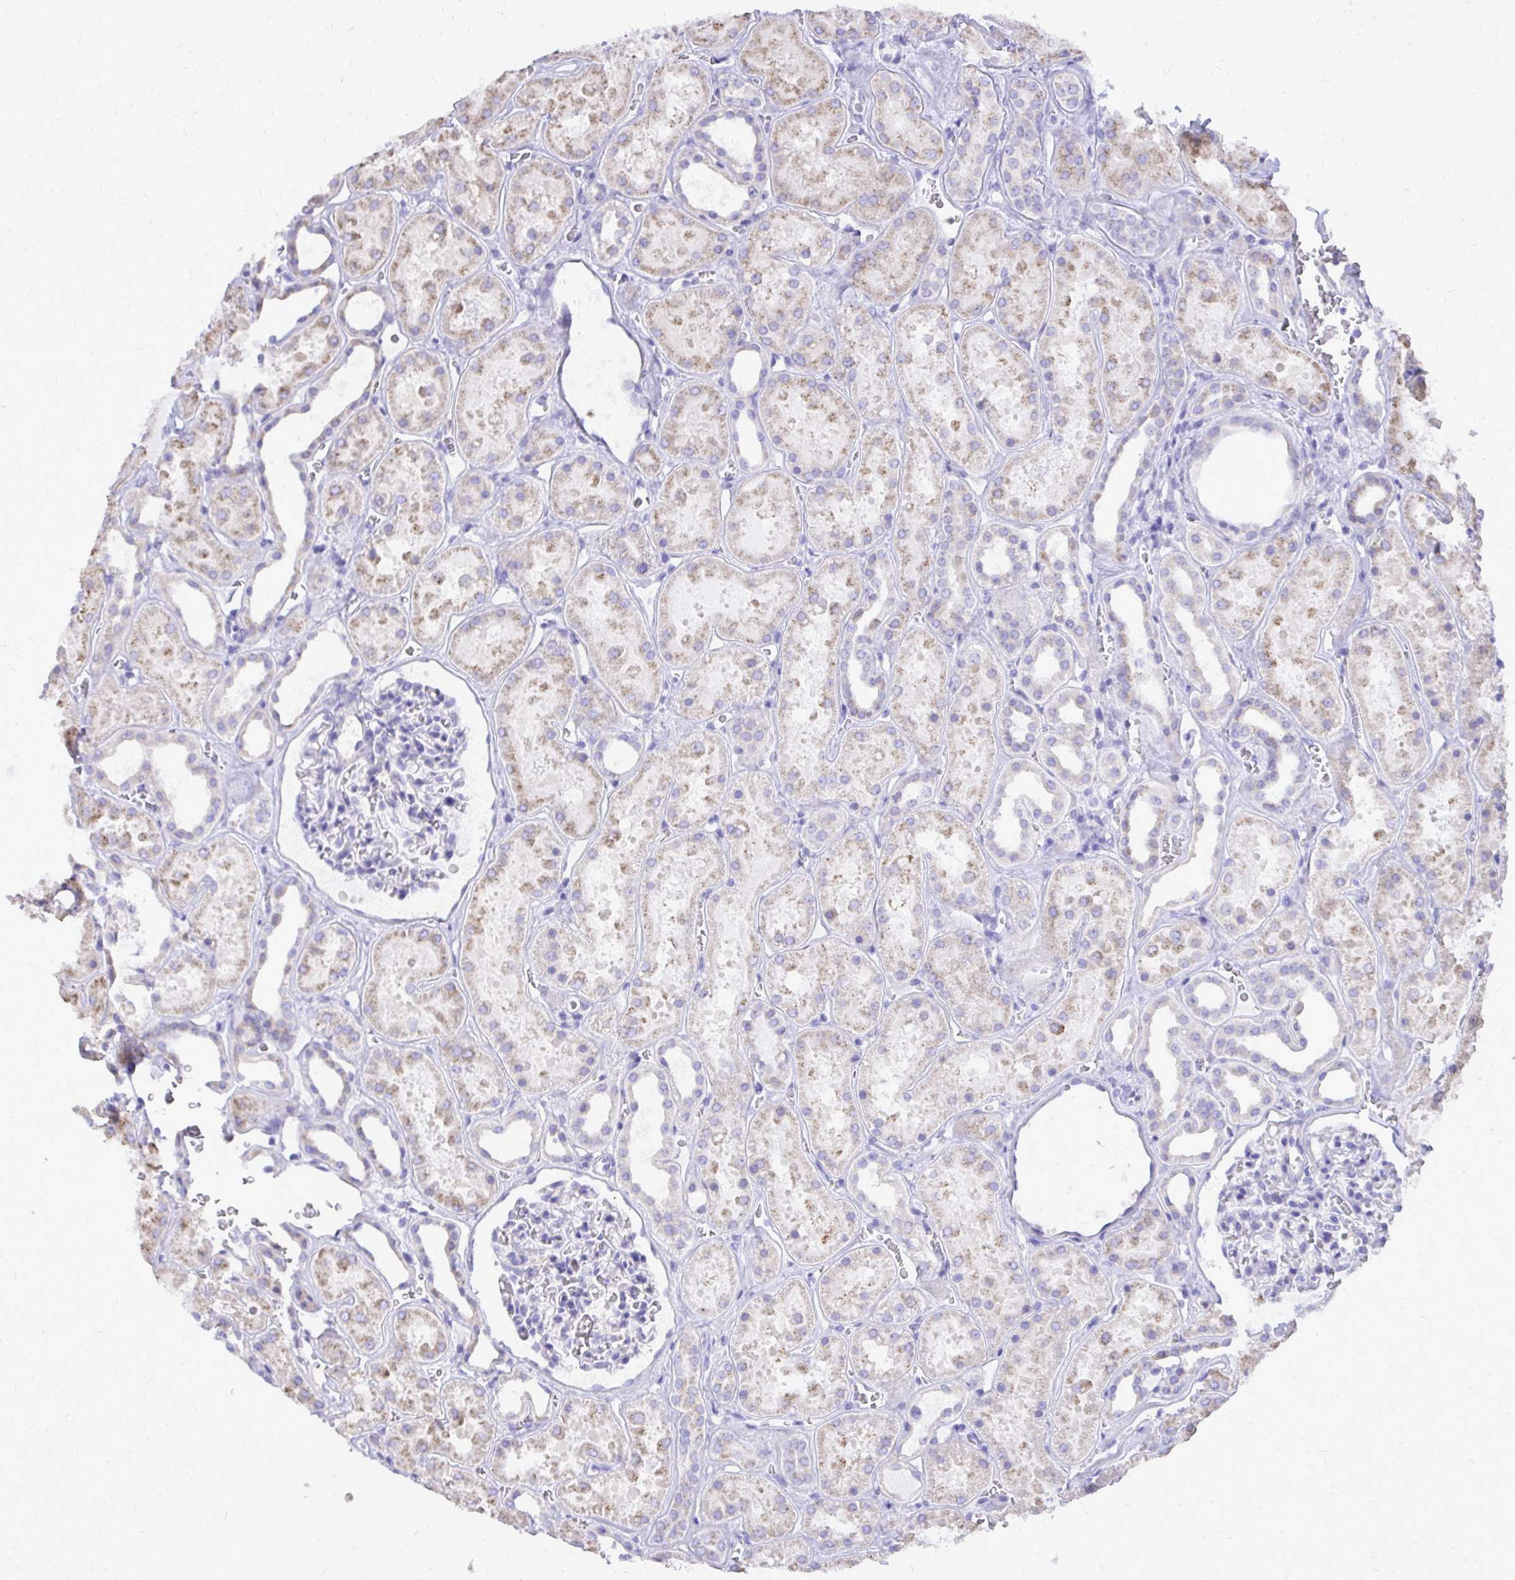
{"staining": {"intensity": "negative", "quantity": "none", "location": "none"}, "tissue": "kidney", "cell_type": "Cells in glomeruli", "image_type": "normal", "snomed": [{"axis": "morphology", "description": "Normal tissue, NOS"}, {"axis": "topography", "description": "Kidney"}], "caption": "A photomicrograph of human kidney is negative for staining in cells in glomeruli. The staining was performed using DAB to visualize the protein expression in brown, while the nuclei were stained in blue with hematoxylin (Magnification: 20x).", "gene": "CAT", "patient": {"sex": "female", "age": 41}}